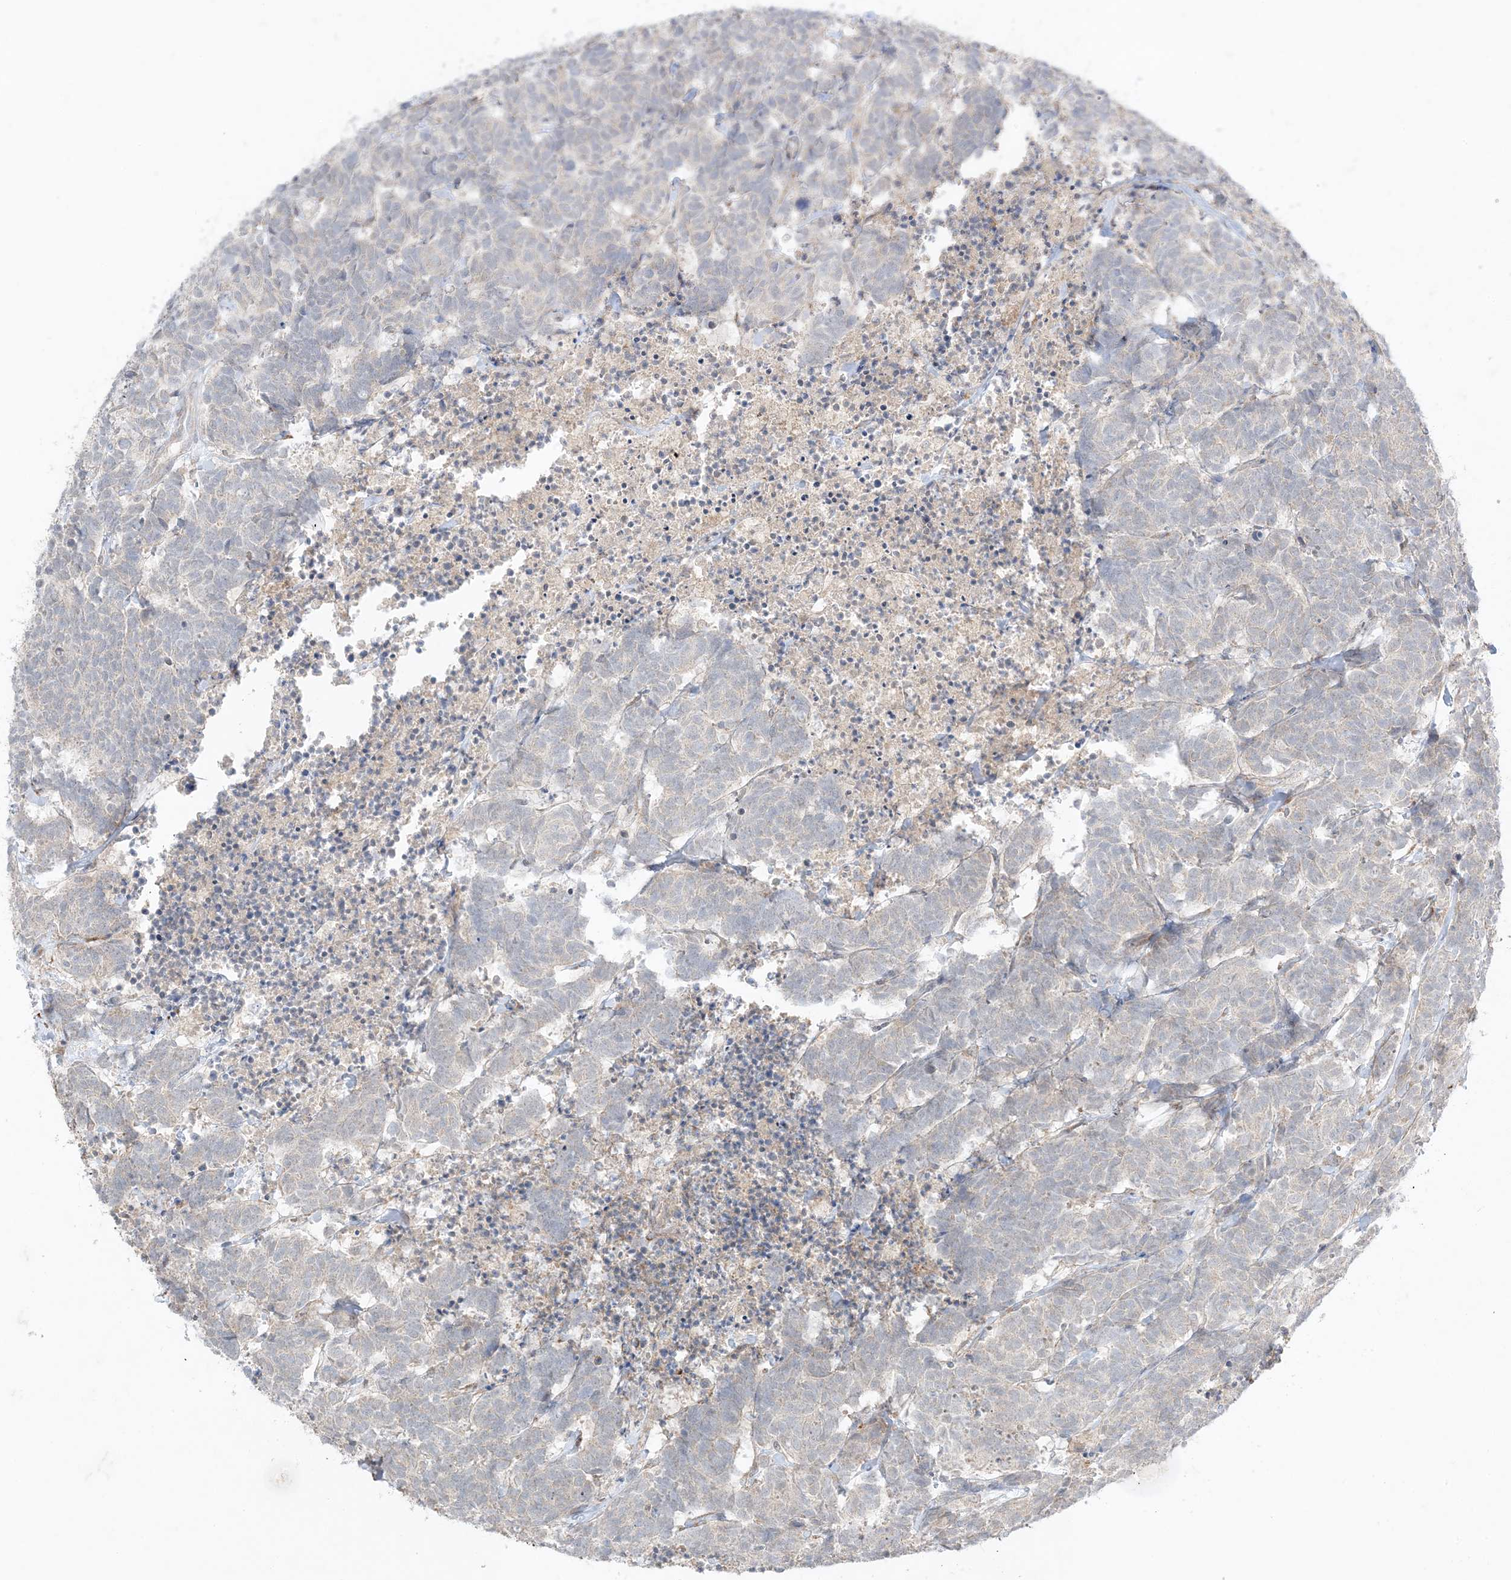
{"staining": {"intensity": "negative", "quantity": "none", "location": "none"}, "tissue": "carcinoid", "cell_type": "Tumor cells", "image_type": "cancer", "snomed": [{"axis": "morphology", "description": "Carcinoma, NOS"}, {"axis": "morphology", "description": "Carcinoid, malignant, NOS"}, {"axis": "topography", "description": "Urinary bladder"}], "caption": "The image reveals no significant staining in tumor cells of malignant carcinoid.", "gene": "ODC1", "patient": {"sex": "male", "age": 57}}